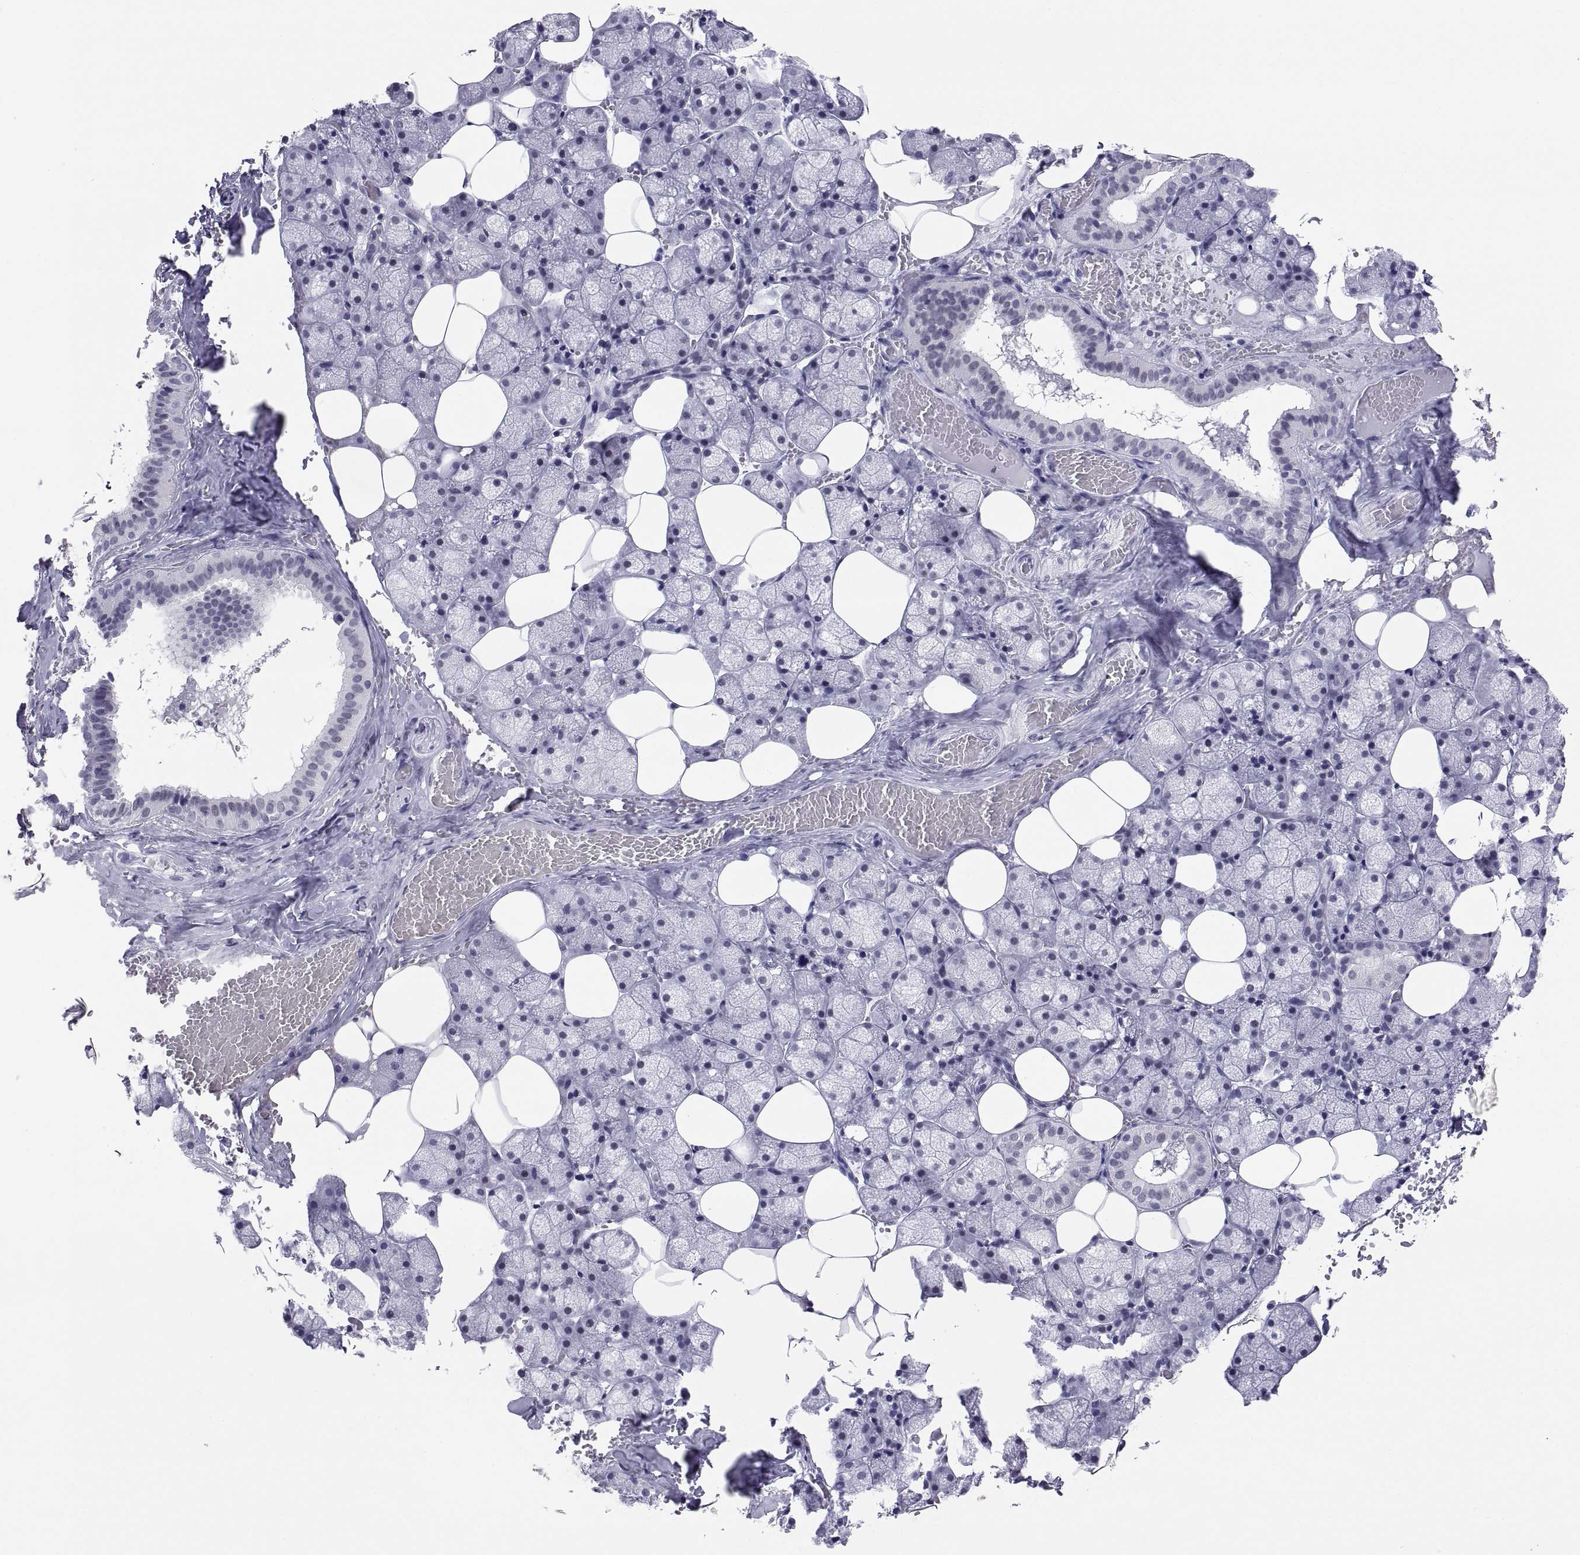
{"staining": {"intensity": "negative", "quantity": "none", "location": "none"}, "tissue": "salivary gland", "cell_type": "Glandular cells", "image_type": "normal", "snomed": [{"axis": "morphology", "description": "Normal tissue, NOS"}, {"axis": "topography", "description": "Salivary gland"}], "caption": "Protein analysis of unremarkable salivary gland exhibits no significant positivity in glandular cells. The staining is performed using DAB (3,3'-diaminobenzidine) brown chromogen with nuclei counter-stained in using hematoxylin.", "gene": "NEUROD6", "patient": {"sex": "male", "age": 38}}